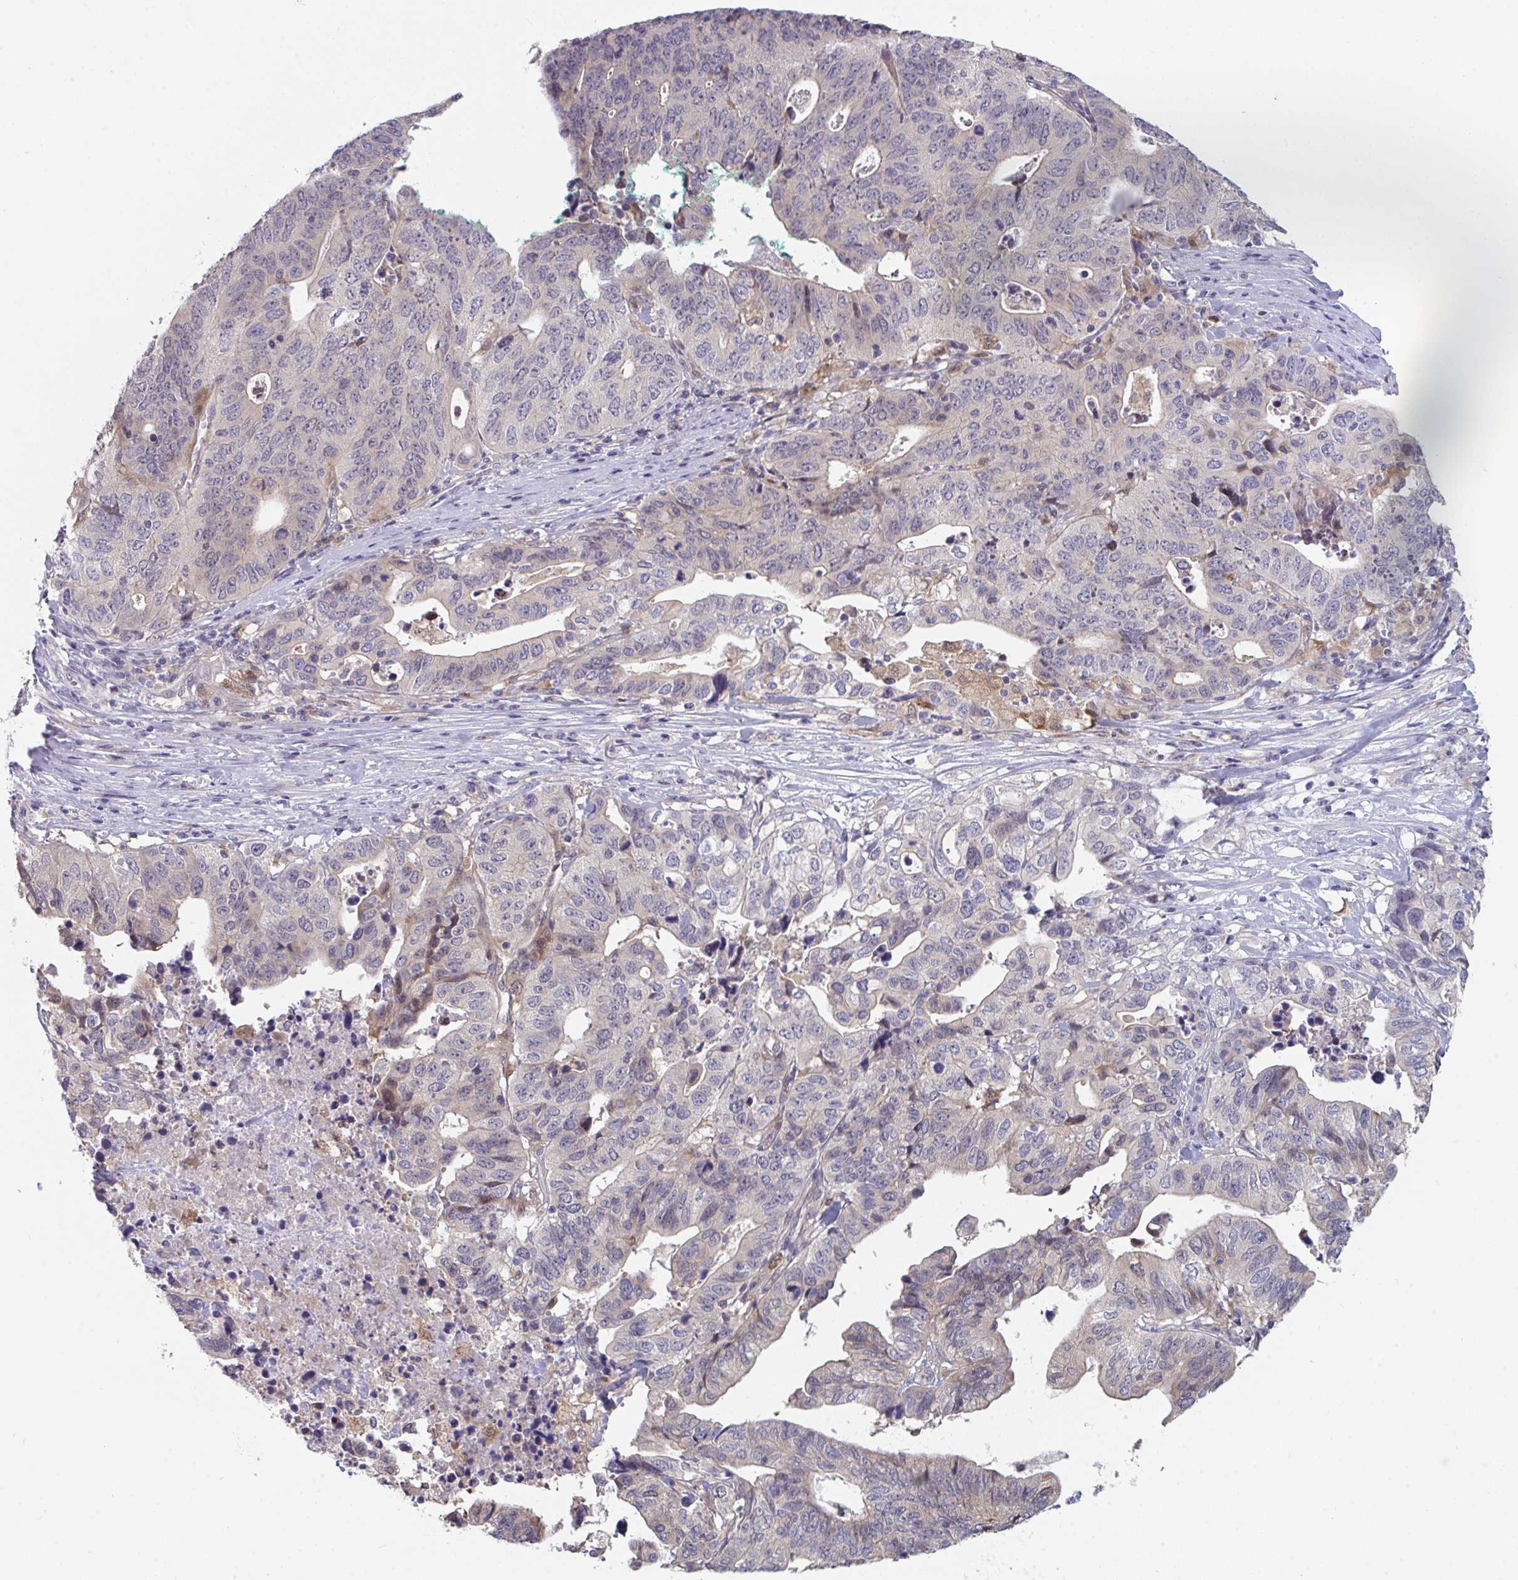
{"staining": {"intensity": "negative", "quantity": "none", "location": "none"}, "tissue": "stomach cancer", "cell_type": "Tumor cells", "image_type": "cancer", "snomed": [{"axis": "morphology", "description": "Adenocarcinoma, NOS"}, {"axis": "topography", "description": "Stomach, upper"}], "caption": "DAB (3,3'-diaminobenzidine) immunohistochemical staining of stomach cancer shows no significant expression in tumor cells.", "gene": "PTPRD", "patient": {"sex": "female", "age": 67}}